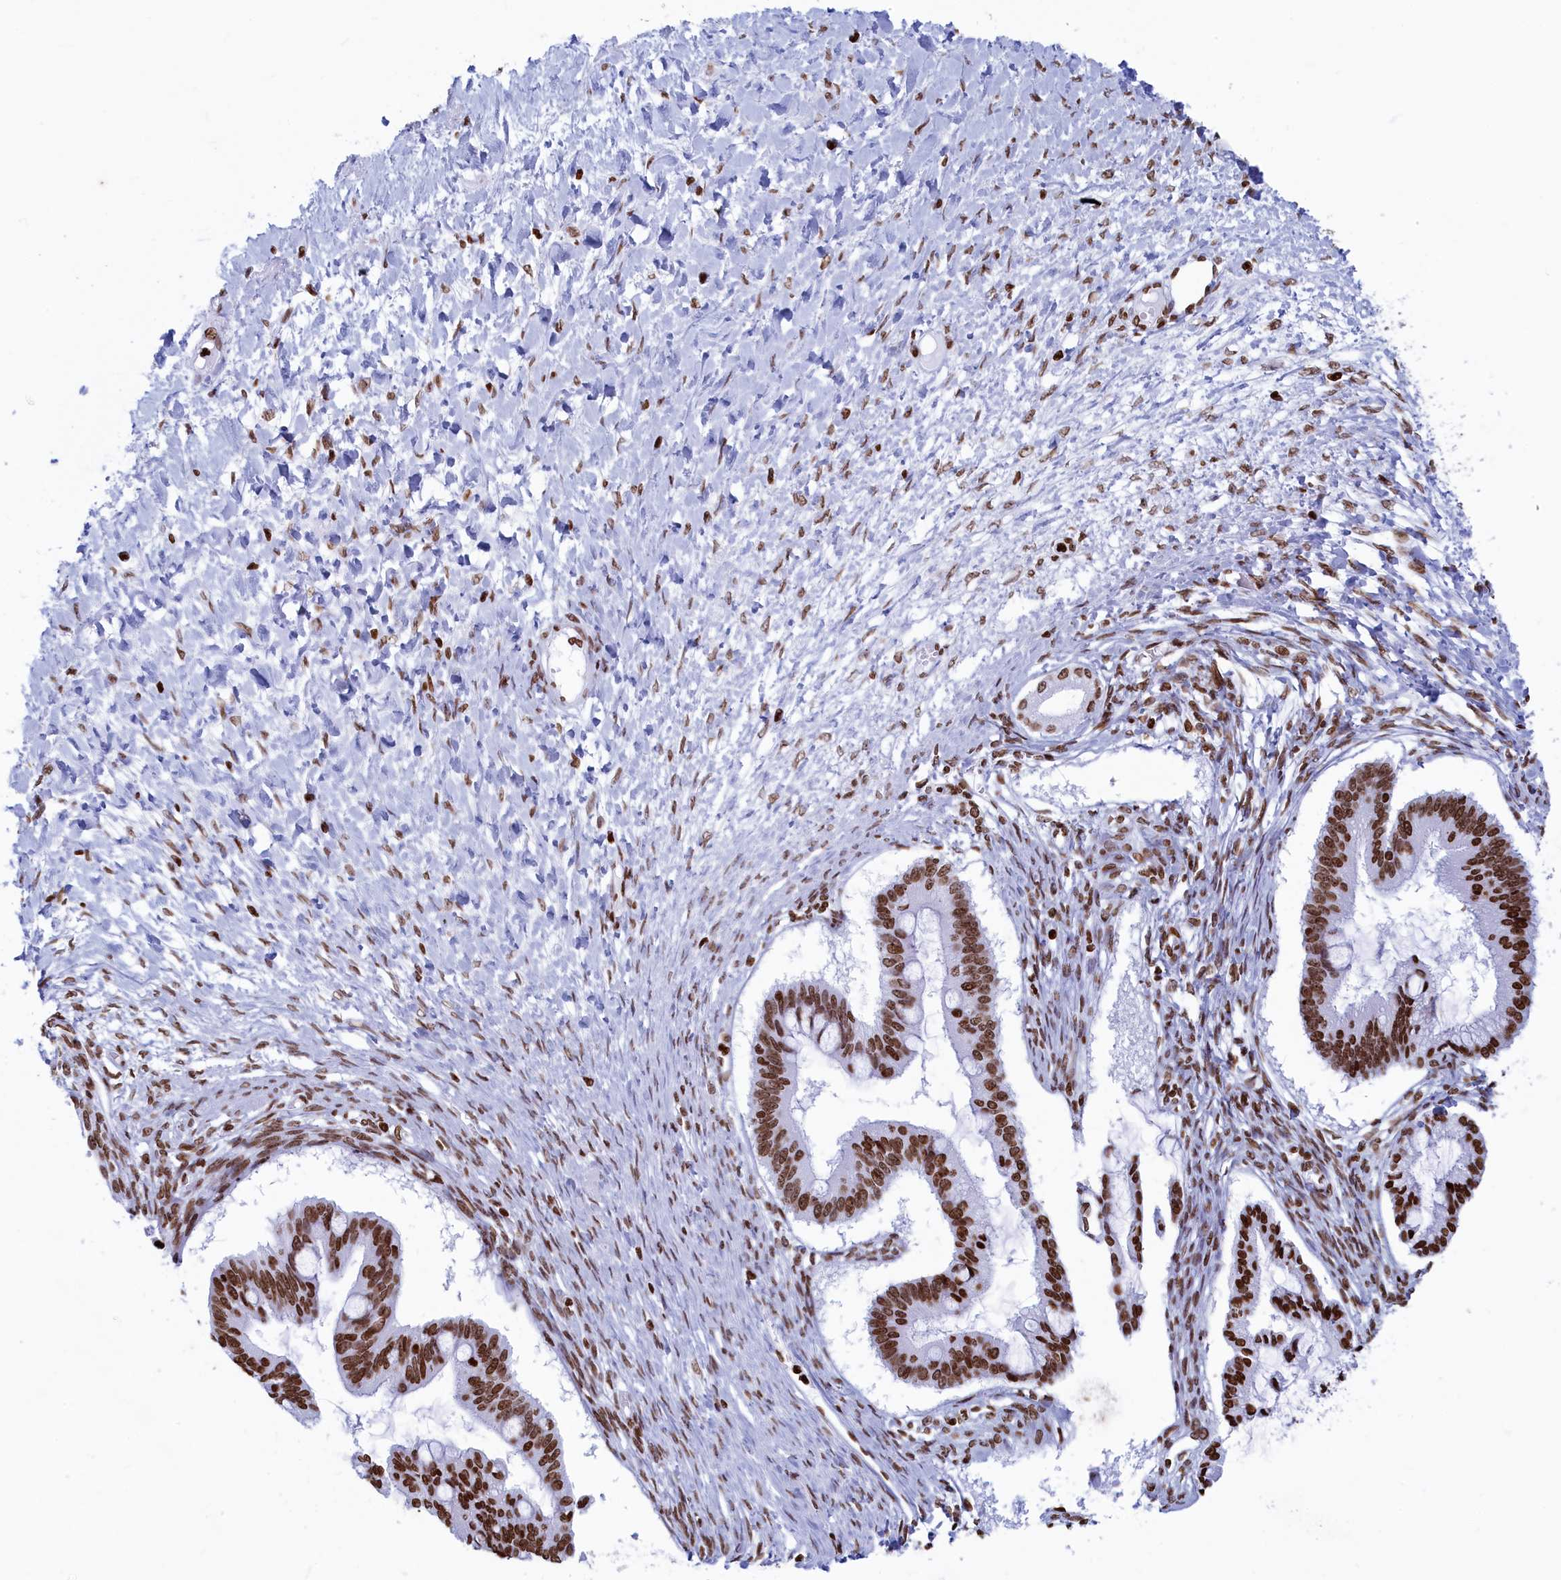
{"staining": {"intensity": "strong", "quantity": ">75%", "location": "nuclear"}, "tissue": "ovarian cancer", "cell_type": "Tumor cells", "image_type": "cancer", "snomed": [{"axis": "morphology", "description": "Cystadenocarcinoma, mucinous, NOS"}, {"axis": "topography", "description": "Ovary"}], "caption": "Protein expression analysis of human mucinous cystadenocarcinoma (ovarian) reveals strong nuclear staining in about >75% of tumor cells. The staining is performed using DAB (3,3'-diaminobenzidine) brown chromogen to label protein expression. The nuclei are counter-stained blue using hematoxylin.", "gene": "APOBEC3A", "patient": {"sex": "female", "age": 73}}